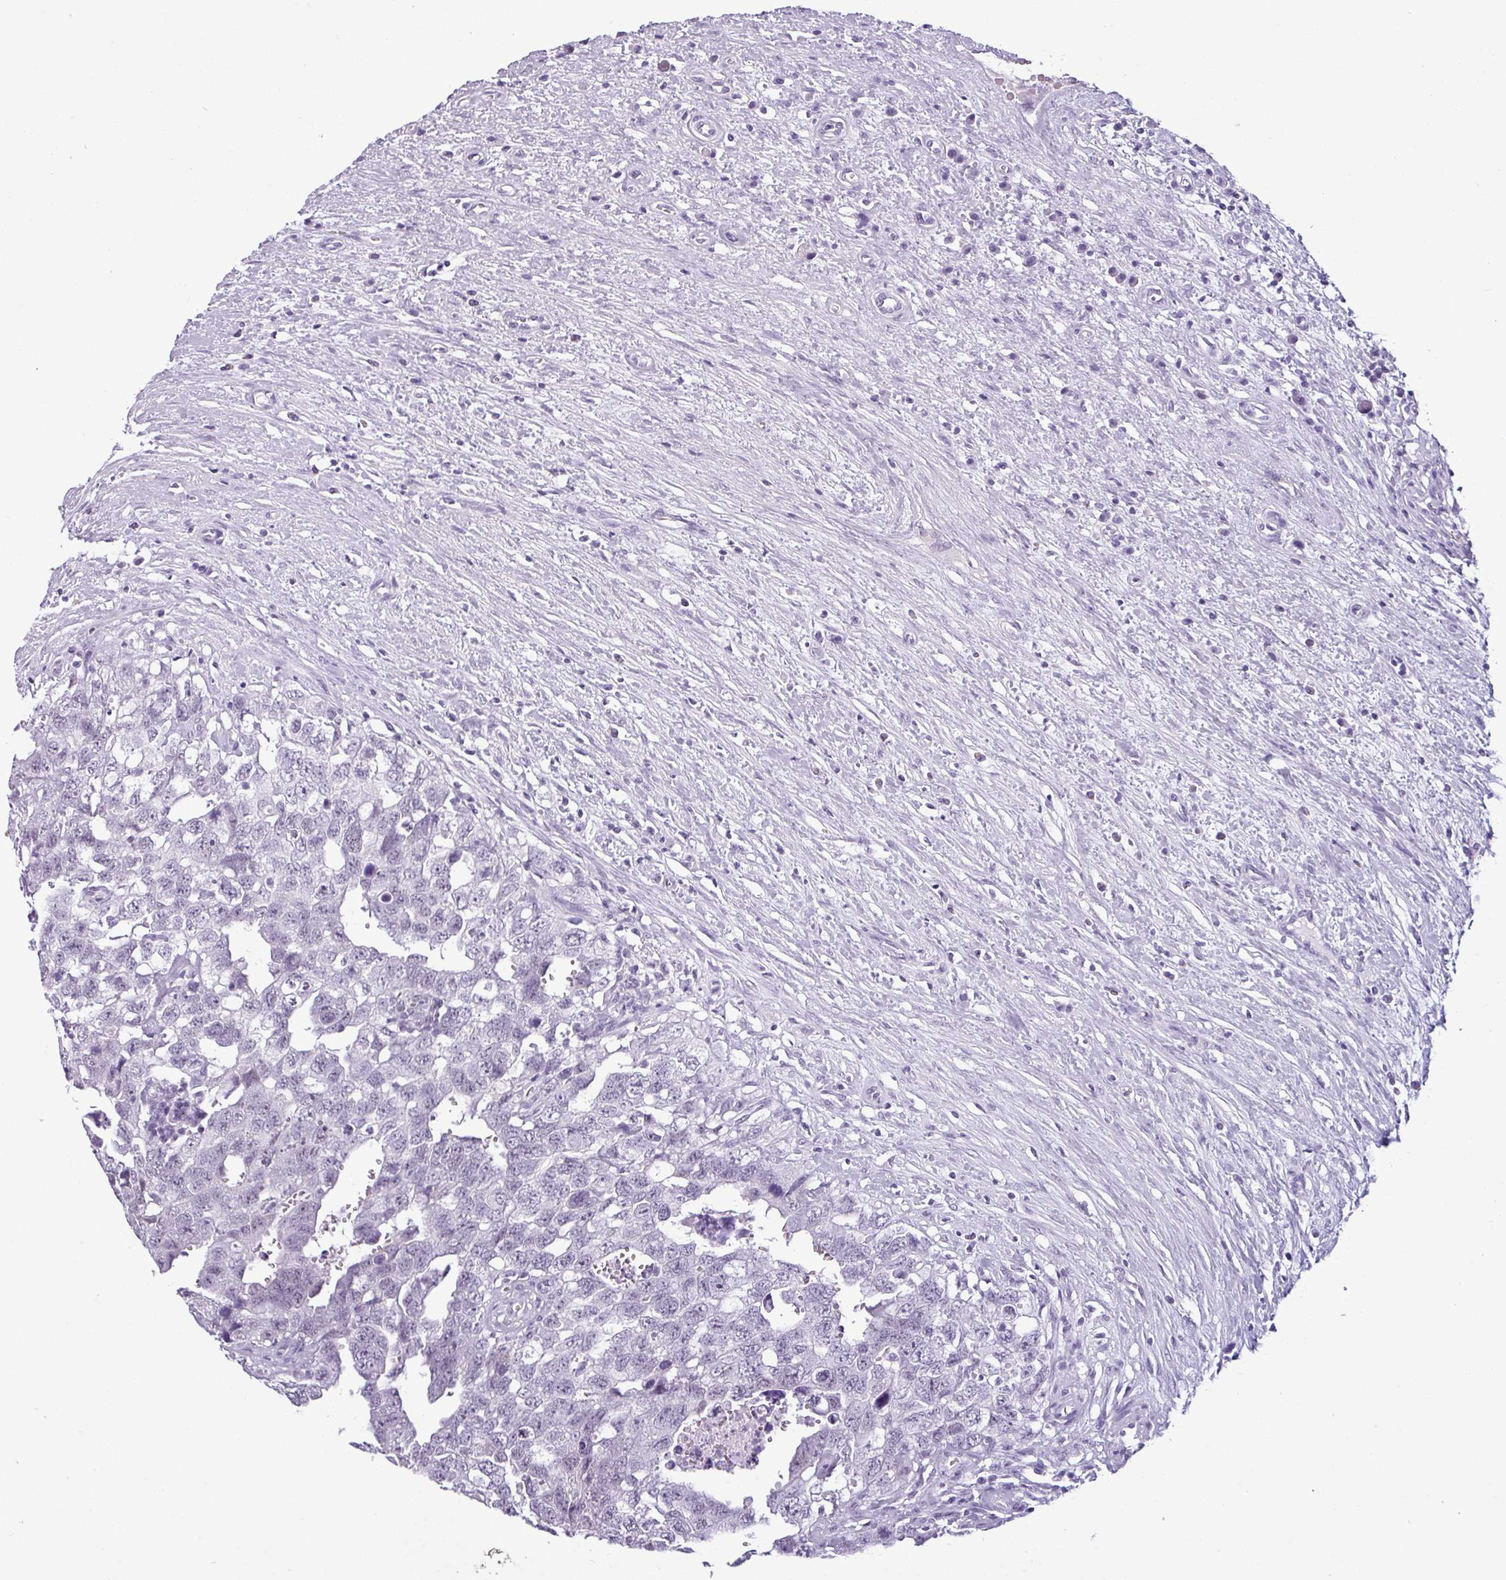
{"staining": {"intensity": "negative", "quantity": "none", "location": "none"}, "tissue": "testis cancer", "cell_type": "Tumor cells", "image_type": "cancer", "snomed": [{"axis": "morphology", "description": "Seminoma, NOS"}, {"axis": "morphology", "description": "Carcinoma, Embryonal, NOS"}, {"axis": "topography", "description": "Testis"}], "caption": "IHC image of testis seminoma stained for a protein (brown), which reveals no positivity in tumor cells.", "gene": "SRGAP1", "patient": {"sex": "male", "age": 29}}